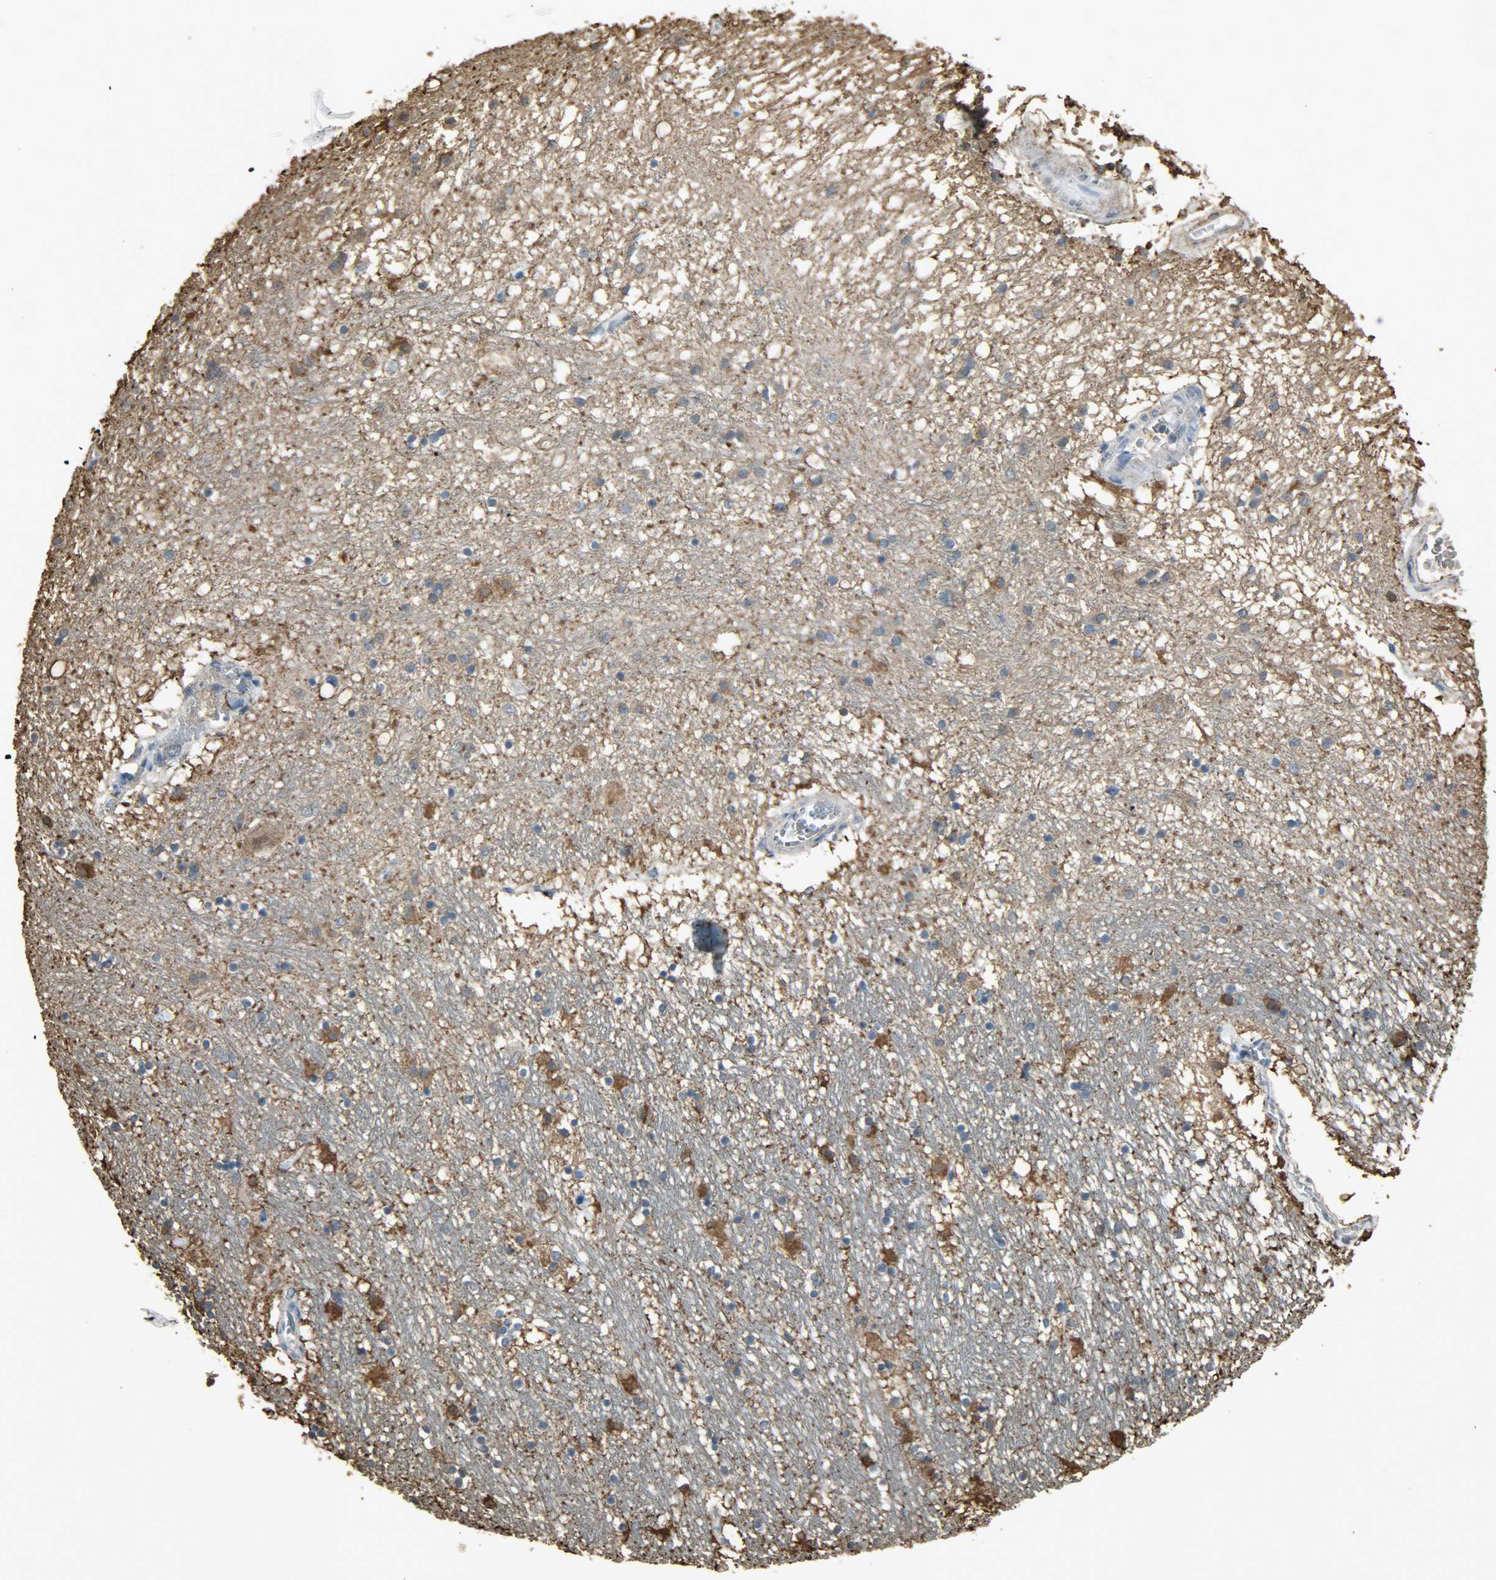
{"staining": {"intensity": "moderate", "quantity": "25%-75%", "location": "cytoplasmic/membranous"}, "tissue": "hippocampus", "cell_type": "Glial cells", "image_type": "normal", "snomed": [{"axis": "morphology", "description": "Normal tissue, NOS"}, {"axis": "topography", "description": "Hippocampus"}], "caption": "Immunohistochemistry staining of benign hippocampus, which displays medium levels of moderate cytoplasmic/membranous positivity in about 25%-75% of glial cells indicating moderate cytoplasmic/membranous protein staining. The staining was performed using DAB (3,3'-diaminobenzidine) (brown) for protein detection and nuclei were counterstained in hematoxylin (blue).", "gene": "LDHB", "patient": {"sex": "male", "age": 45}}